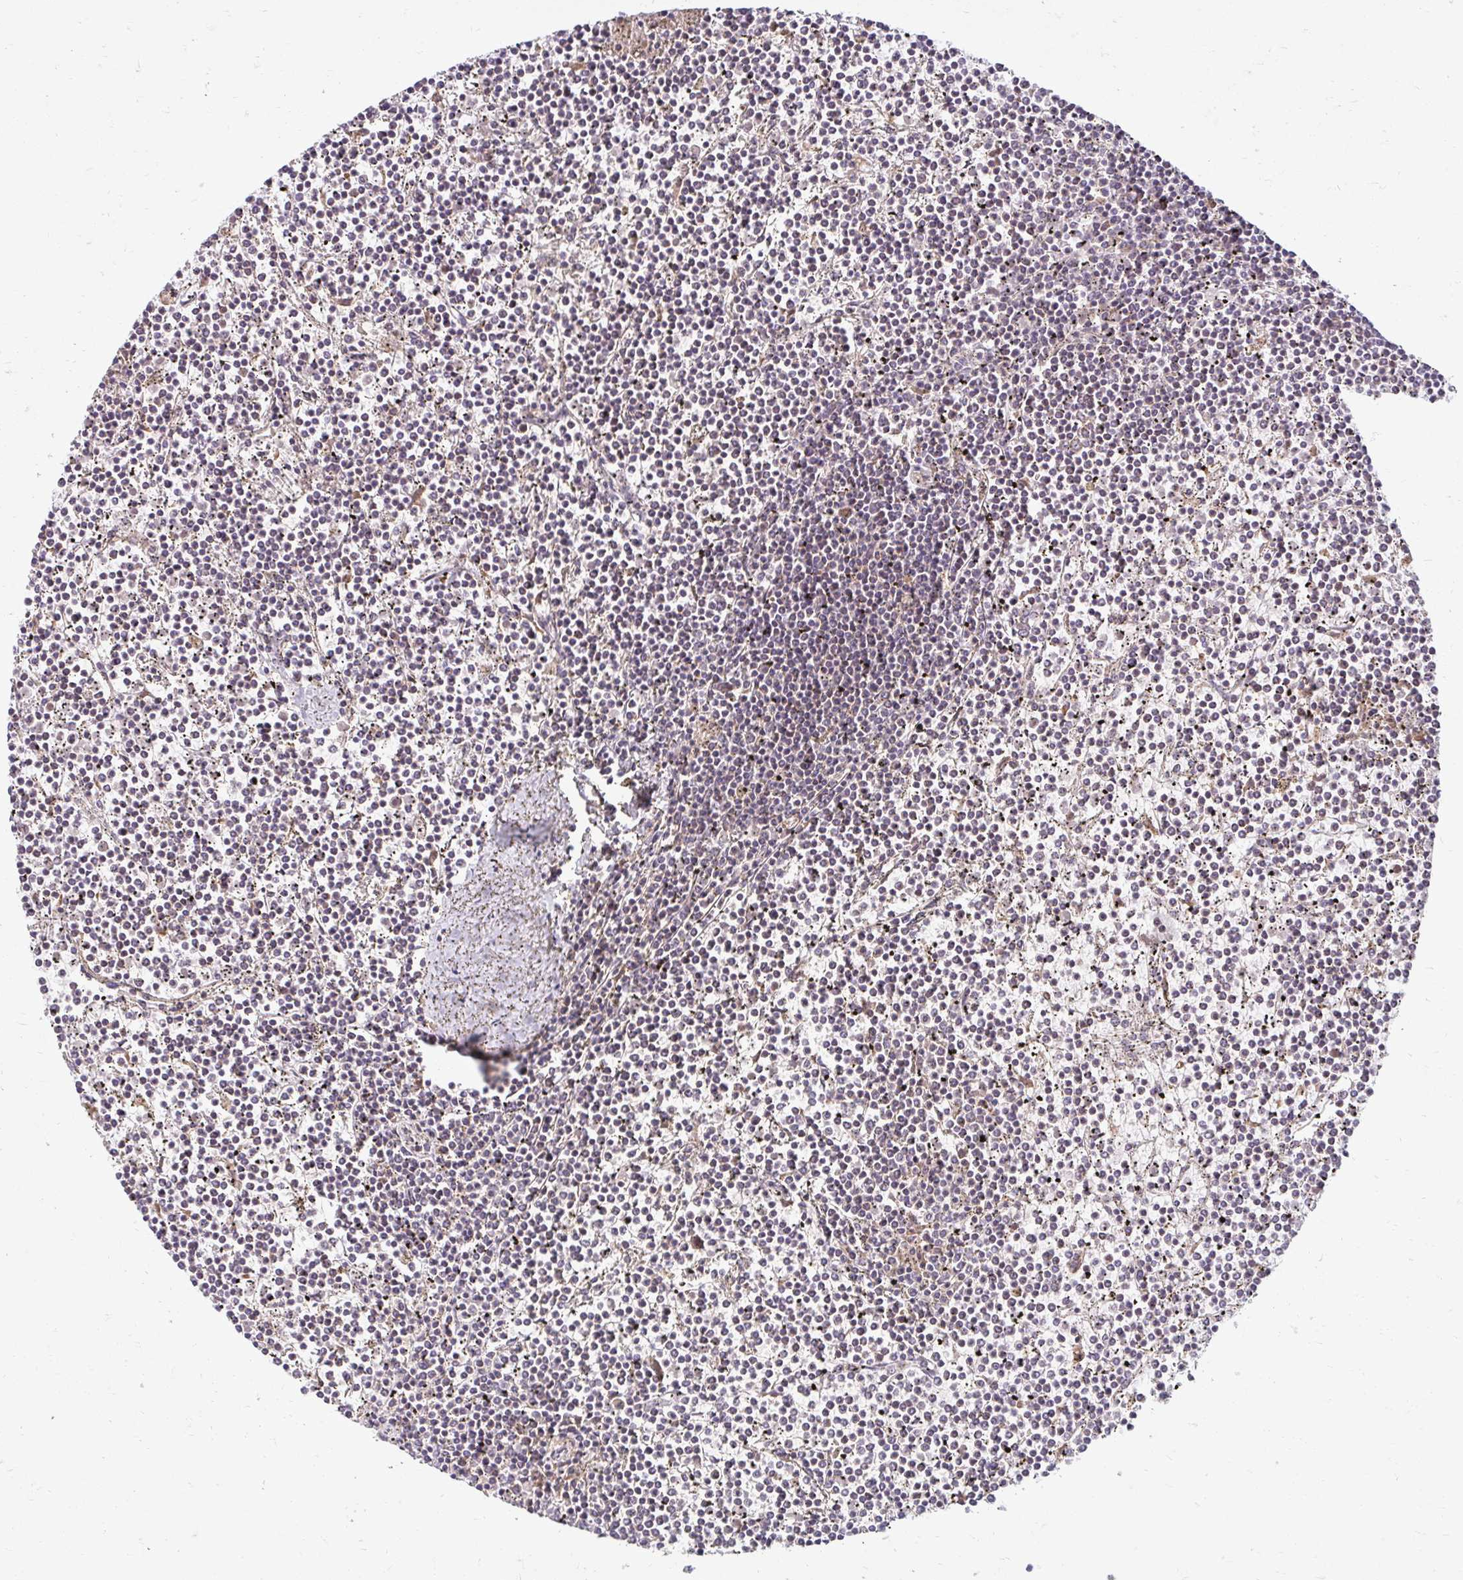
{"staining": {"intensity": "negative", "quantity": "none", "location": "none"}, "tissue": "lymphoma", "cell_type": "Tumor cells", "image_type": "cancer", "snomed": [{"axis": "morphology", "description": "Malignant lymphoma, non-Hodgkin's type, Low grade"}, {"axis": "topography", "description": "Spleen"}], "caption": "This is a histopathology image of immunohistochemistry staining of lymphoma, which shows no positivity in tumor cells.", "gene": "SKP2", "patient": {"sex": "female", "age": 19}}